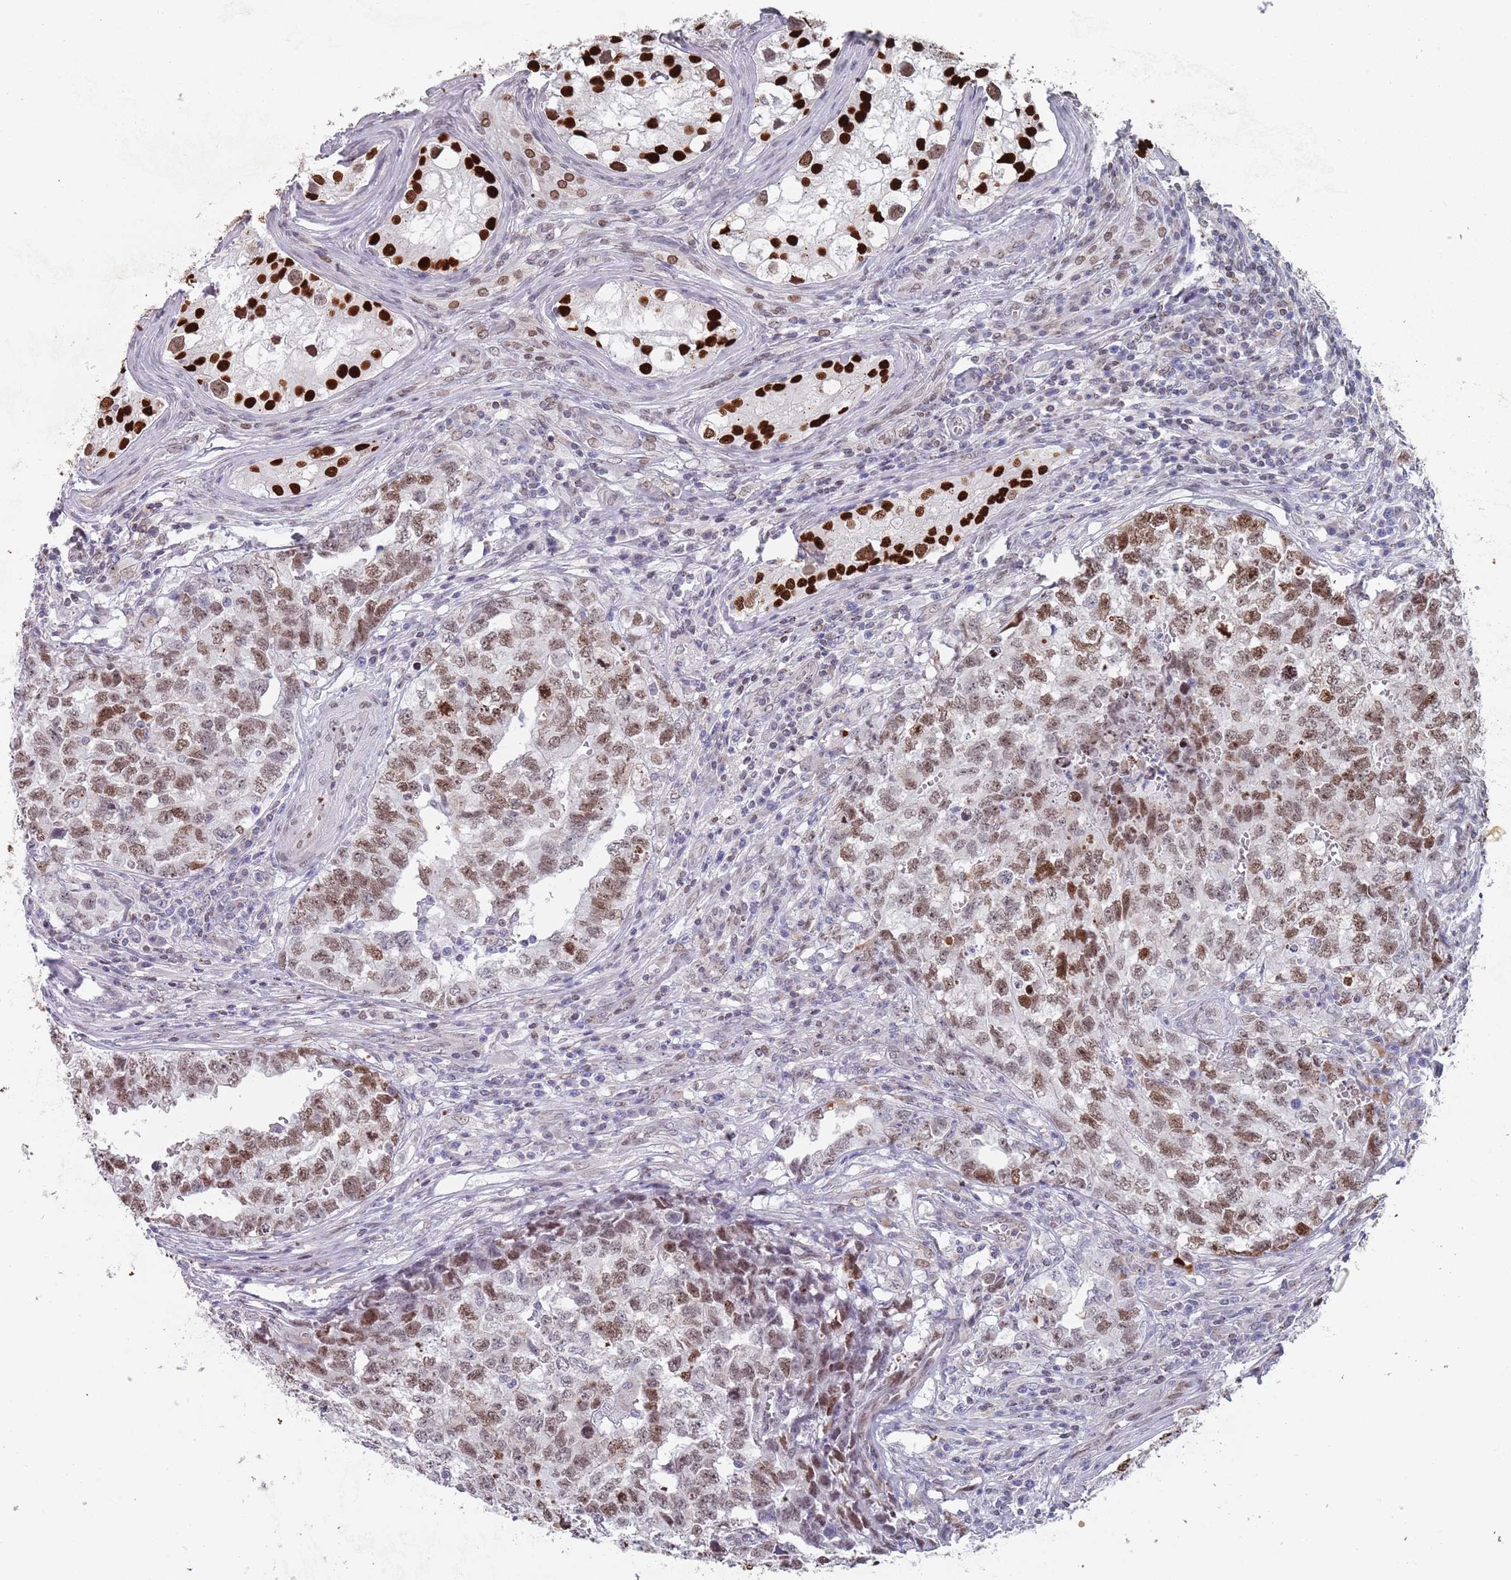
{"staining": {"intensity": "moderate", "quantity": ">75%", "location": "nuclear"}, "tissue": "testis cancer", "cell_type": "Tumor cells", "image_type": "cancer", "snomed": [{"axis": "morphology", "description": "Carcinoma, Embryonal, NOS"}, {"axis": "topography", "description": "Testis"}], "caption": "Testis cancer (embryonal carcinoma) stained for a protein (brown) exhibits moderate nuclear positive expression in about >75% of tumor cells.", "gene": "MFSD12", "patient": {"sex": "male", "age": 31}}